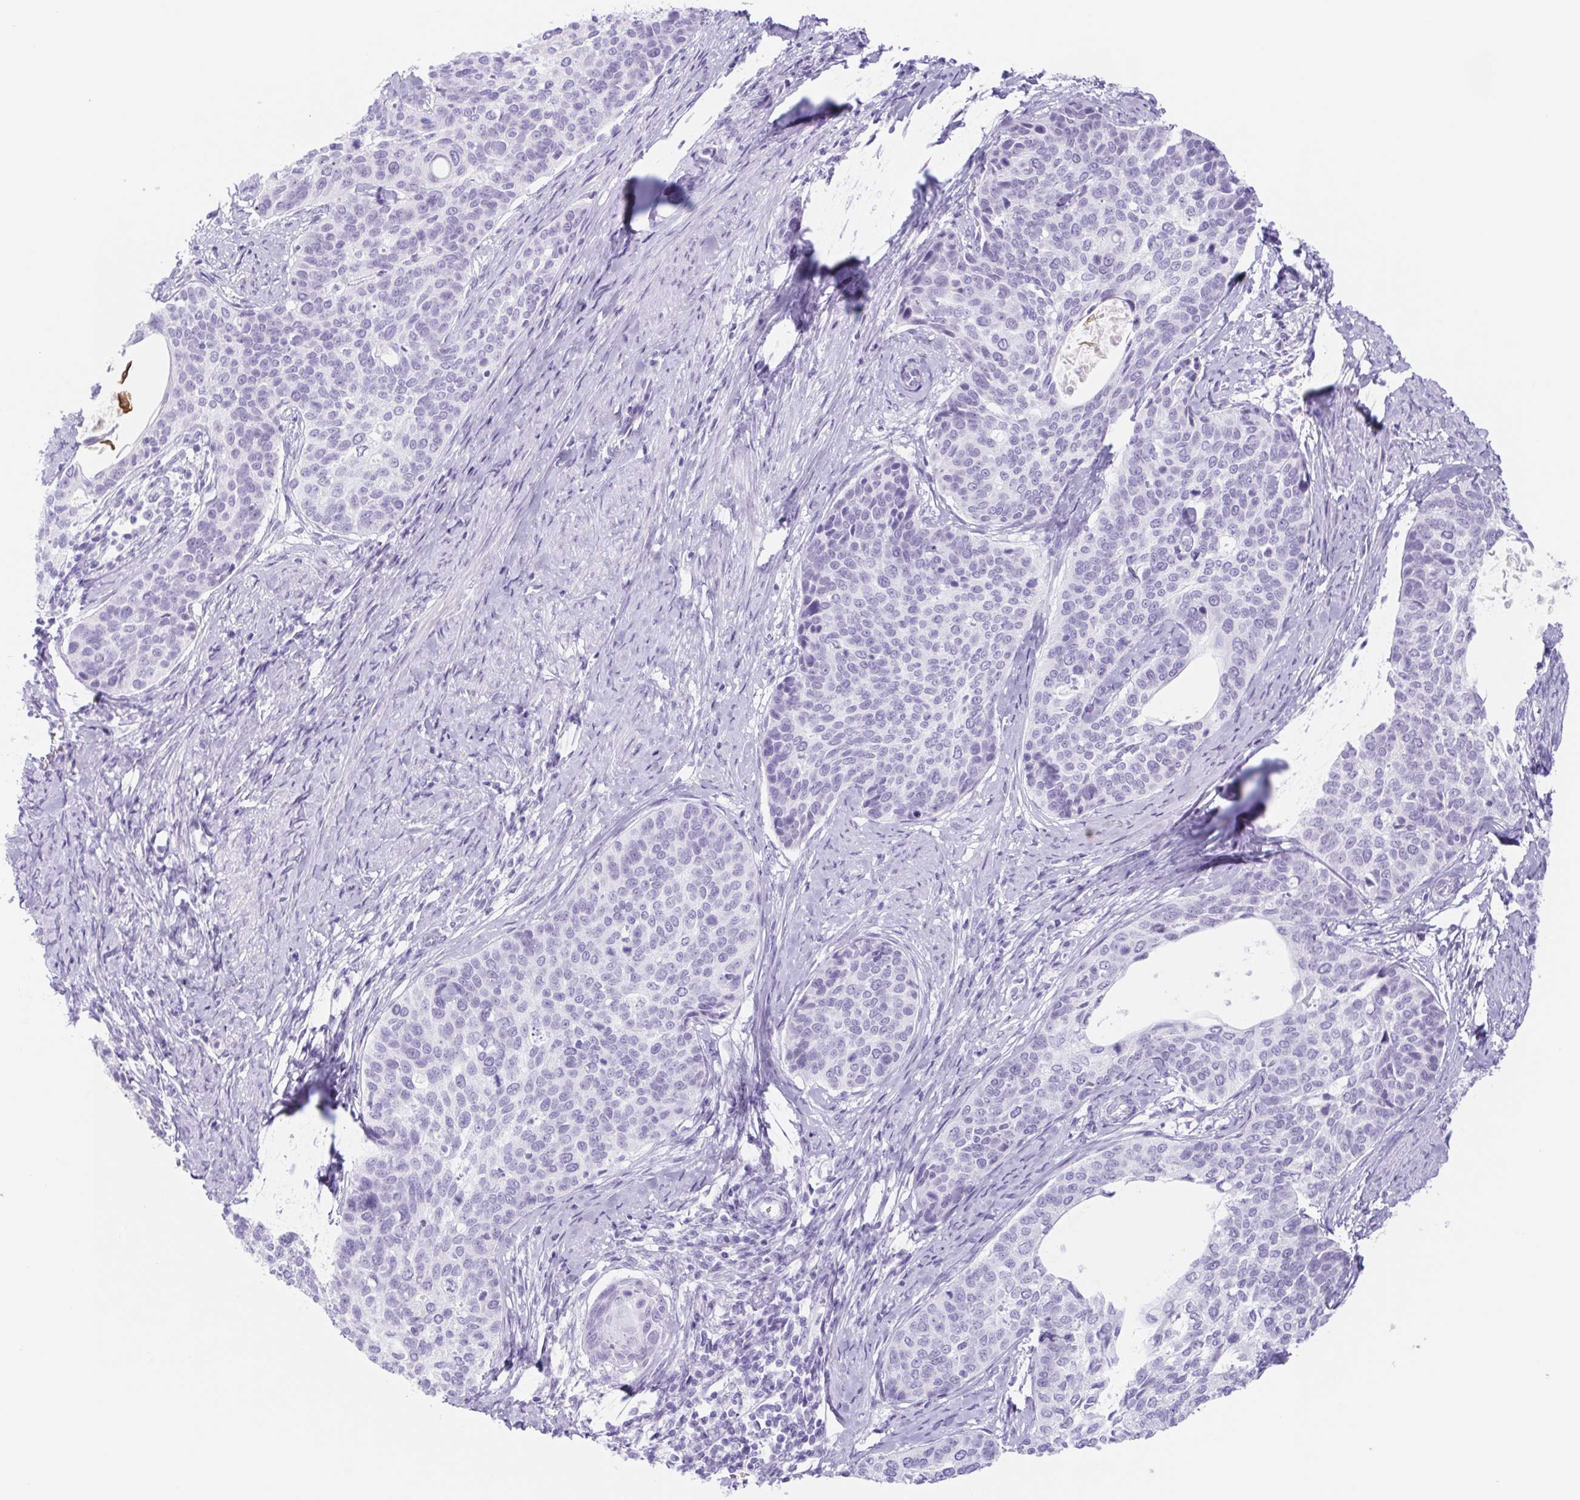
{"staining": {"intensity": "negative", "quantity": "none", "location": "none"}, "tissue": "cervical cancer", "cell_type": "Tumor cells", "image_type": "cancer", "snomed": [{"axis": "morphology", "description": "Squamous cell carcinoma, NOS"}, {"axis": "topography", "description": "Cervix"}], "caption": "High power microscopy micrograph of an IHC histopathology image of cervical cancer, revealing no significant staining in tumor cells.", "gene": "CYP21A2", "patient": {"sex": "female", "age": 69}}